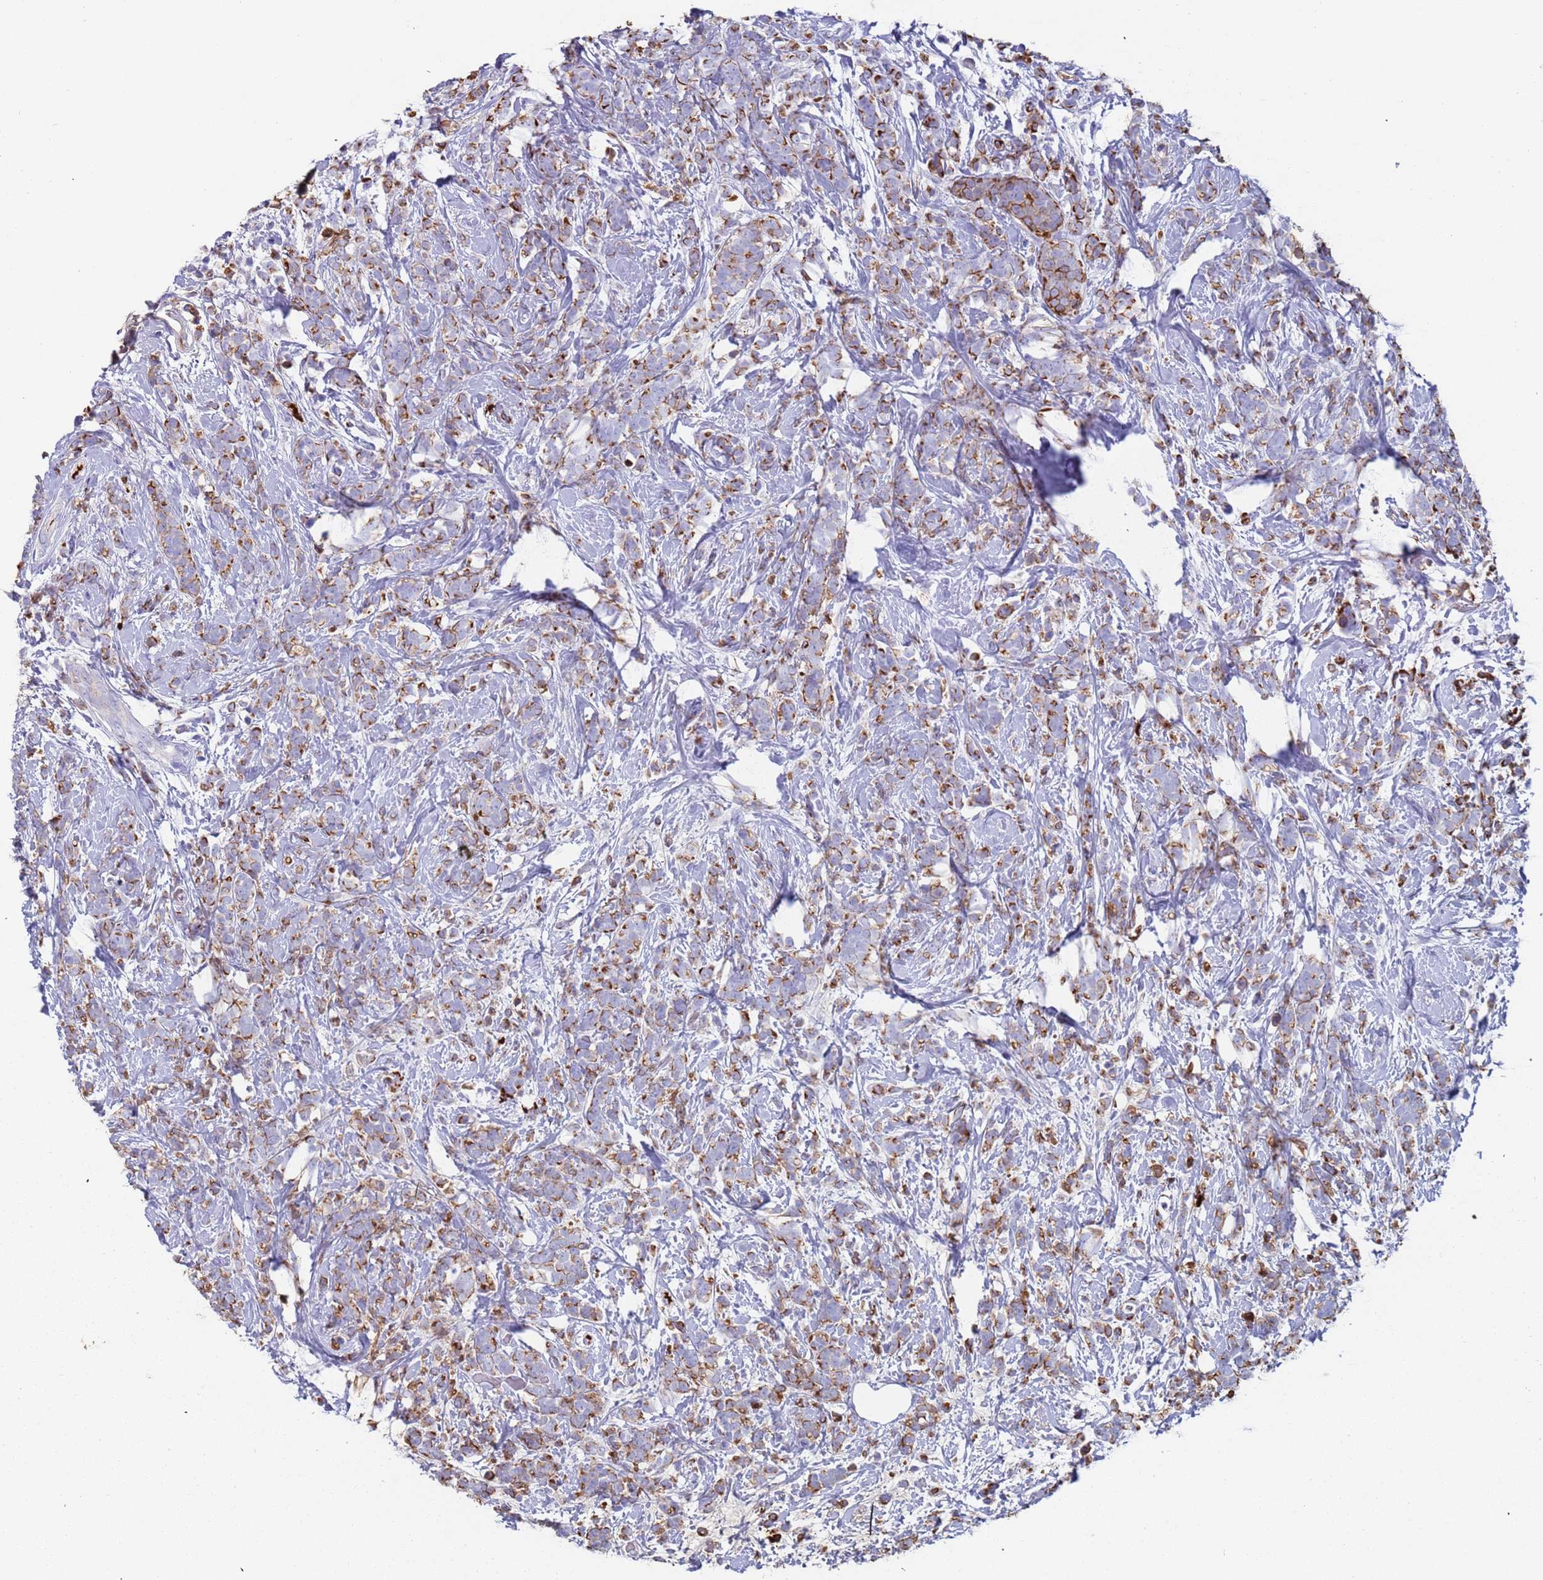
{"staining": {"intensity": "moderate", "quantity": "25%-75%", "location": "cytoplasmic/membranous"}, "tissue": "breast cancer", "cell_type": "Tumor cells", "image_type": "cancer", "snomed": [{"axis": "morphology", "description": "Lobular carcinoma"}, {"axis": "topography", "description": "Breast"}], "caption": "Brown immunohistochemical staining in lobular carcinoma (breast) exhibits moderate cytoplasmic/membranous expression in approximately 25%-75% of tumor cells.", "gene": "CYSLTR2", "patient": {"sex": "female", "age": 58}}